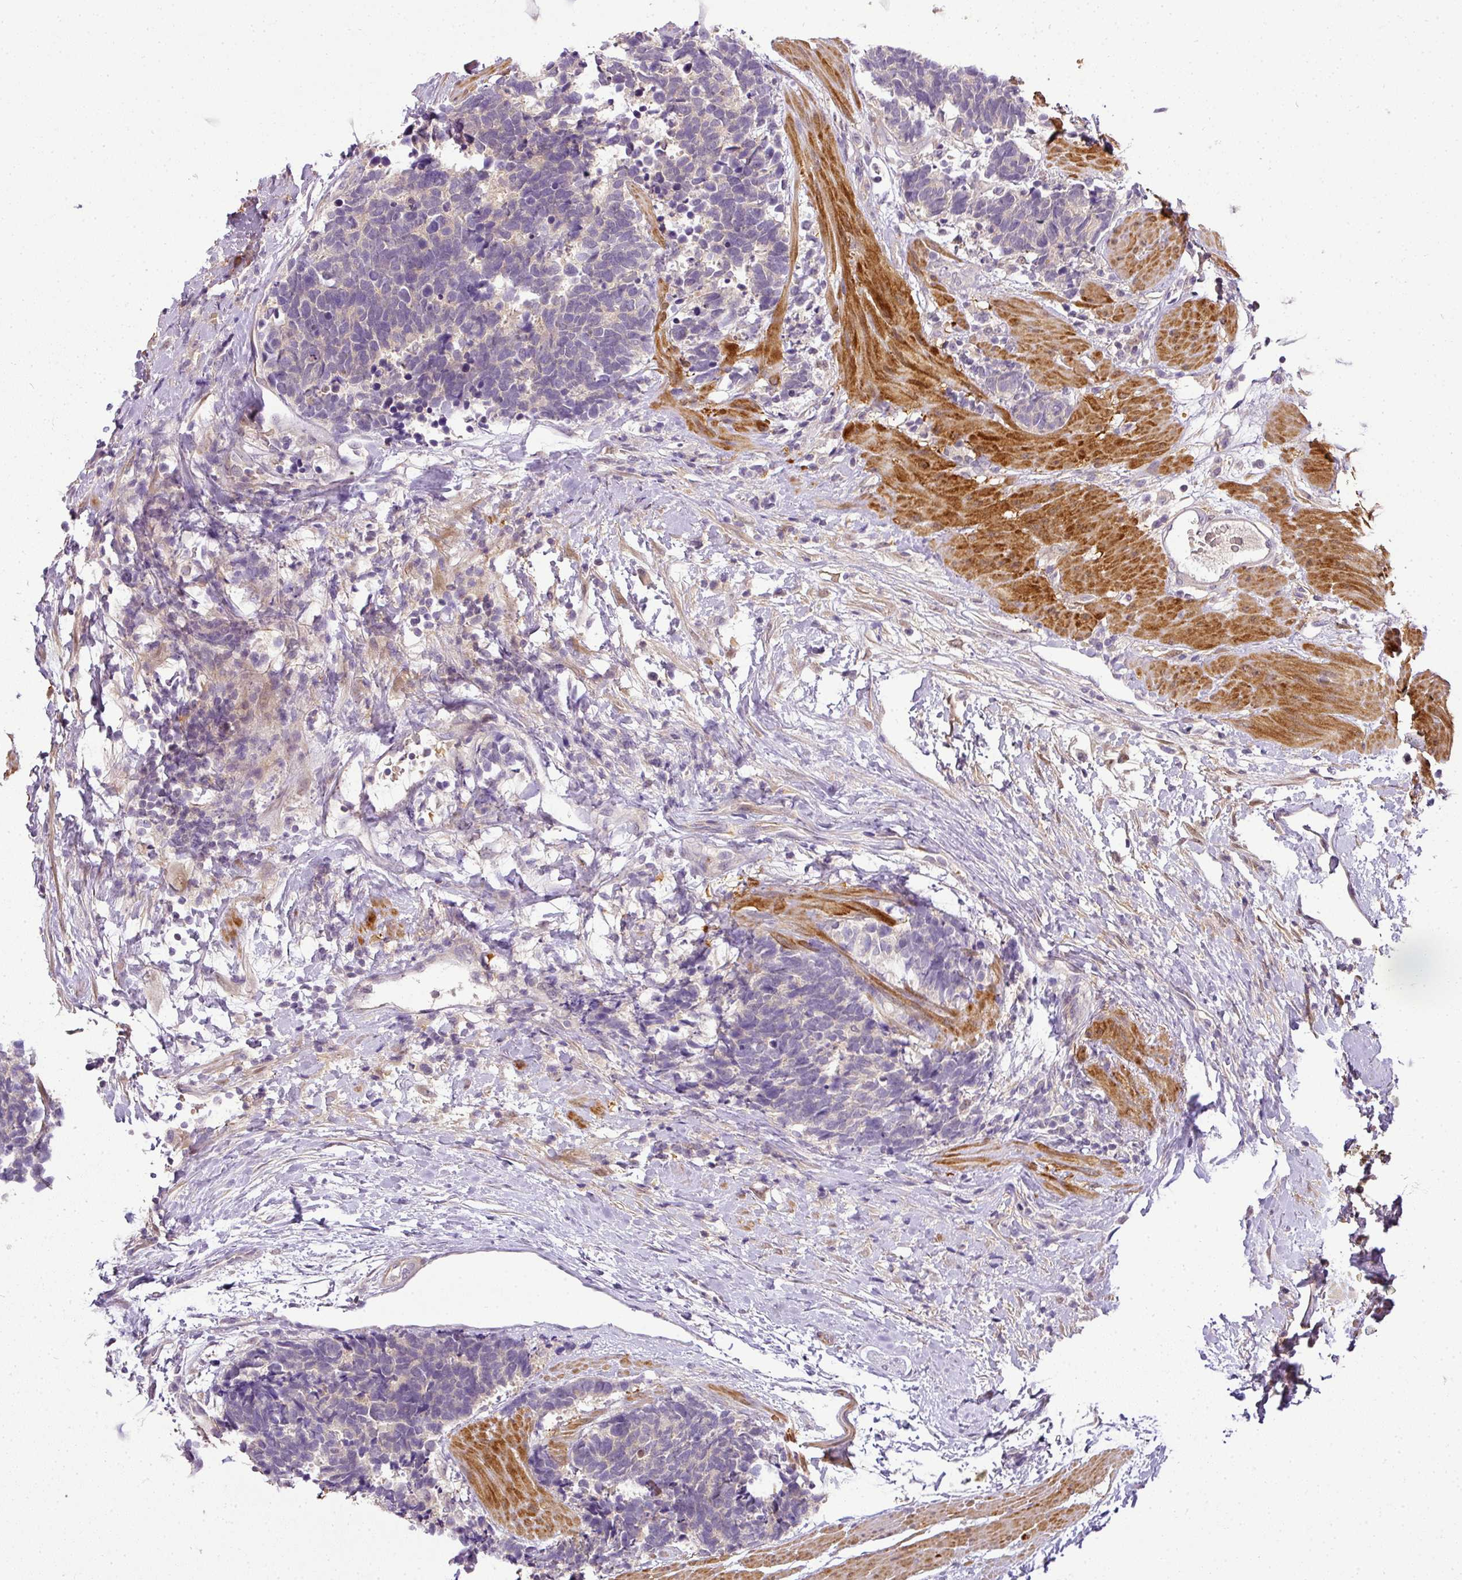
{"staining": {"intensity": "negative", "quantity": "none", "location": "none"}, "tissue": "carcinoid", "cell_type": "Tumor cells", "image_type": "cancer", "snomed": [{"axis": "morphology", "description": "Carcinoid, malignant, NOS"}, {"axis": "topography", "description": "Colon"}], "caption": "Human carcinoid stained for a protein using immunohistochemistry exhibits no positivity in tumor cells.", "gene": "ADH5", "patient": {"sex": "female", "age": 52}}